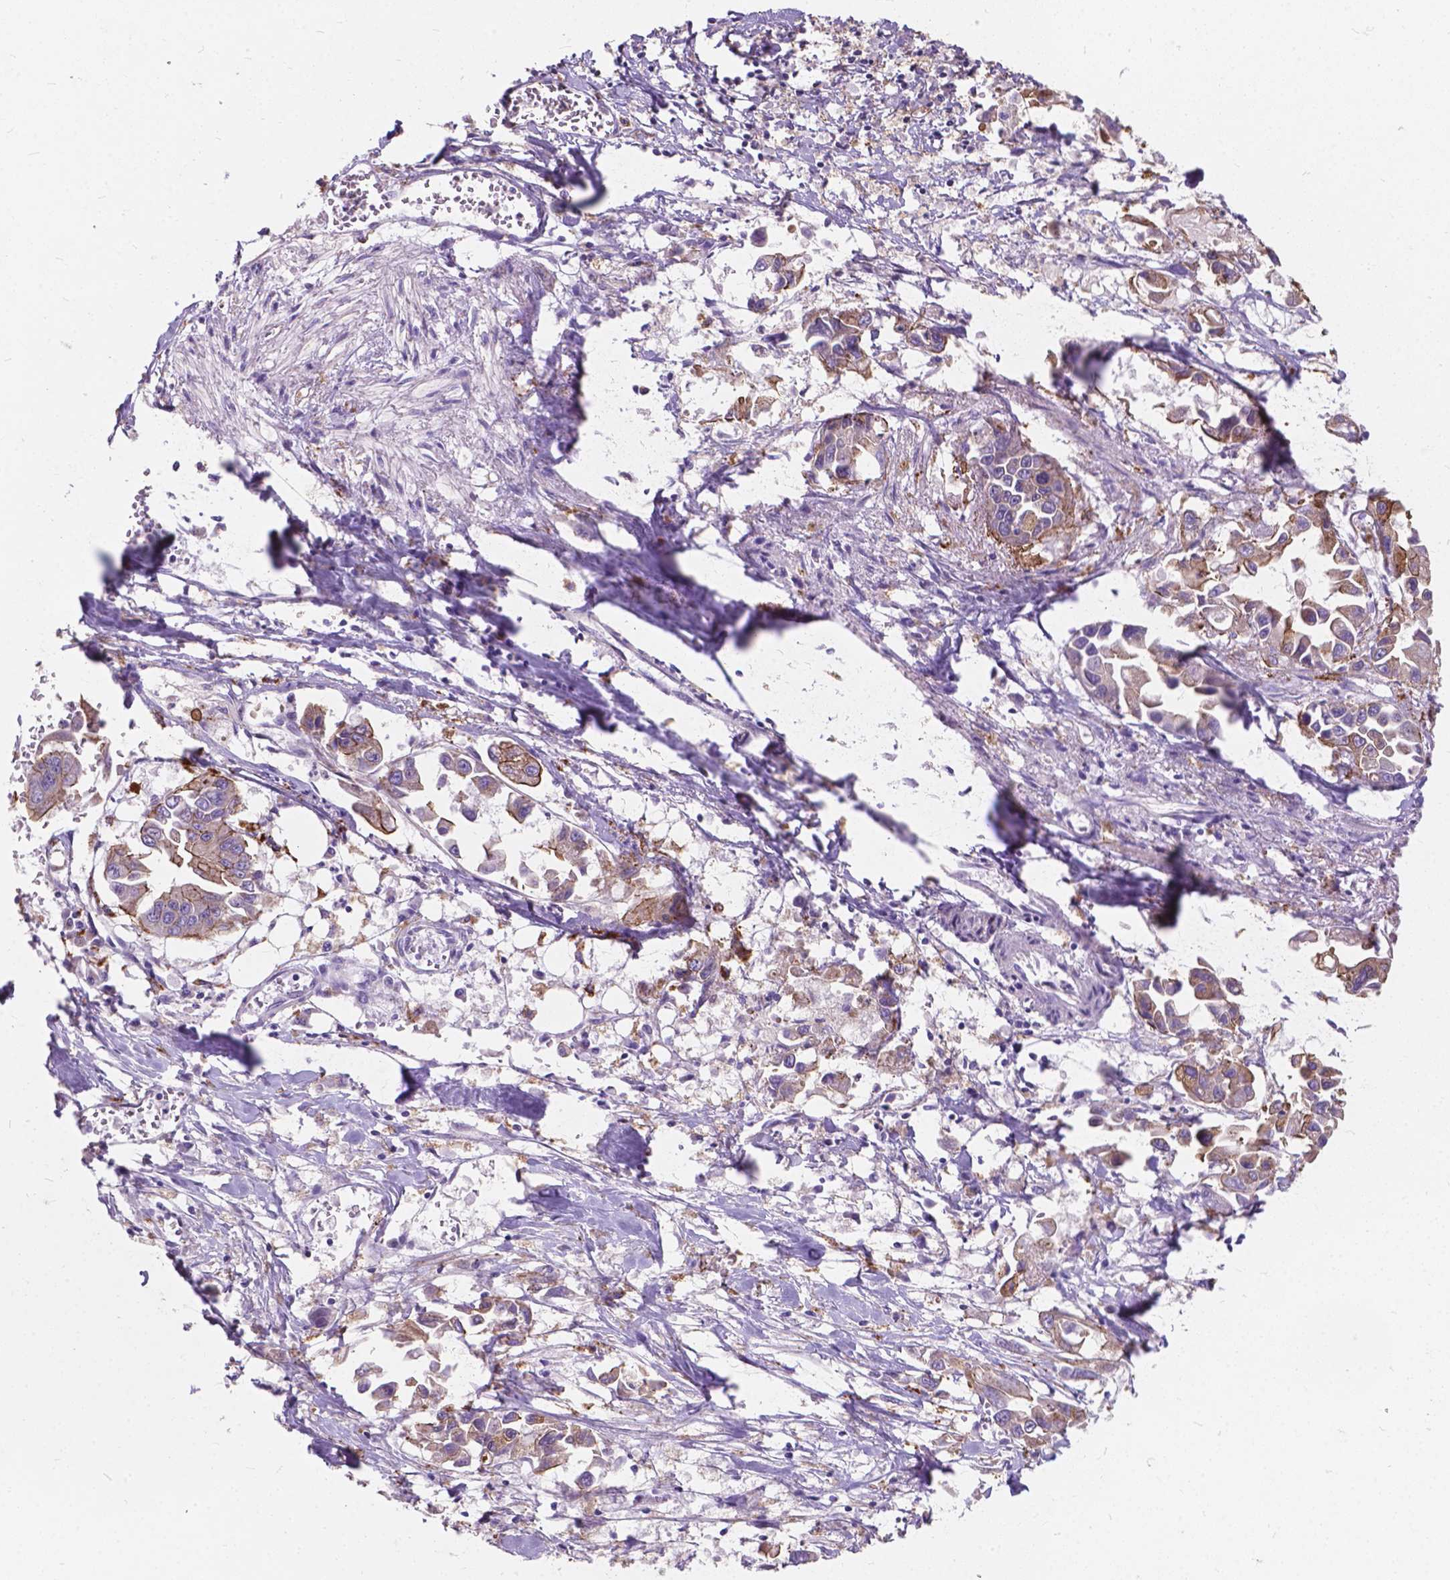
{"staining": {"intensity": "moderate", "quantity": "<25%", "location": "cytoplasmic/membranous"}, "tissue": "pancreatic cancer", "cell_type": "Tumor cells", "image_type": "cancer", "snomed": [{"axis": "morphology", "description": "Adenocarcinoma, NOS"}, {"axis": "topography", "description": "Pancreas"}], "caption": "Protein expression analysis of human pancreatic cancer reveals moderate cytoplasmic/membranous staining in about <25% of tumor cells. (DAB IHC with brightfield microscopy, high magnification).", "gene": "MYH14", "patient": {"sex": "female", "age": 83}}